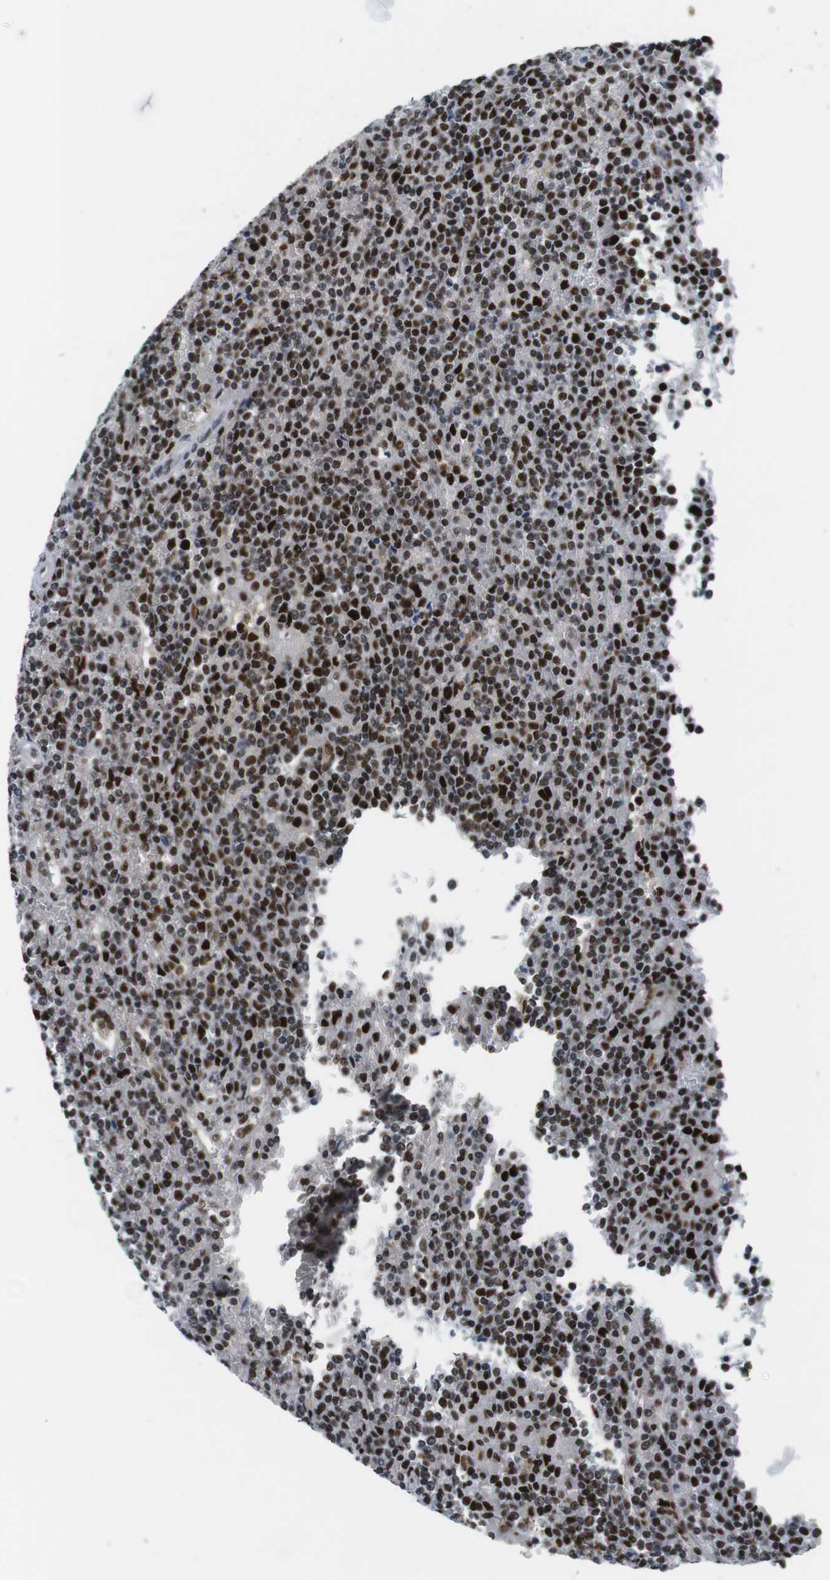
{"staining": {"intensity": "strong", "quantity": "25%-75%", "location": "nuclear"}, "tissue": "lymphoma", "cell_type": "Tumor cells", "image_type": "cancer", "snomed": [{"axis": "morphology", "description": "Malignant lymphoma, non-Hodgkin's type, Low grade"}, {"axis": "topography", "description": "Spleen"}], "caption": "Protein analysis of low-grade malignant lymphoma, non-Hodgkin's type tissue reveals strong nuclear expression in approximately 25%-75% of tumor cells.", "gene": "PSME3", "patient": {"sex": "female", "age": 19}}